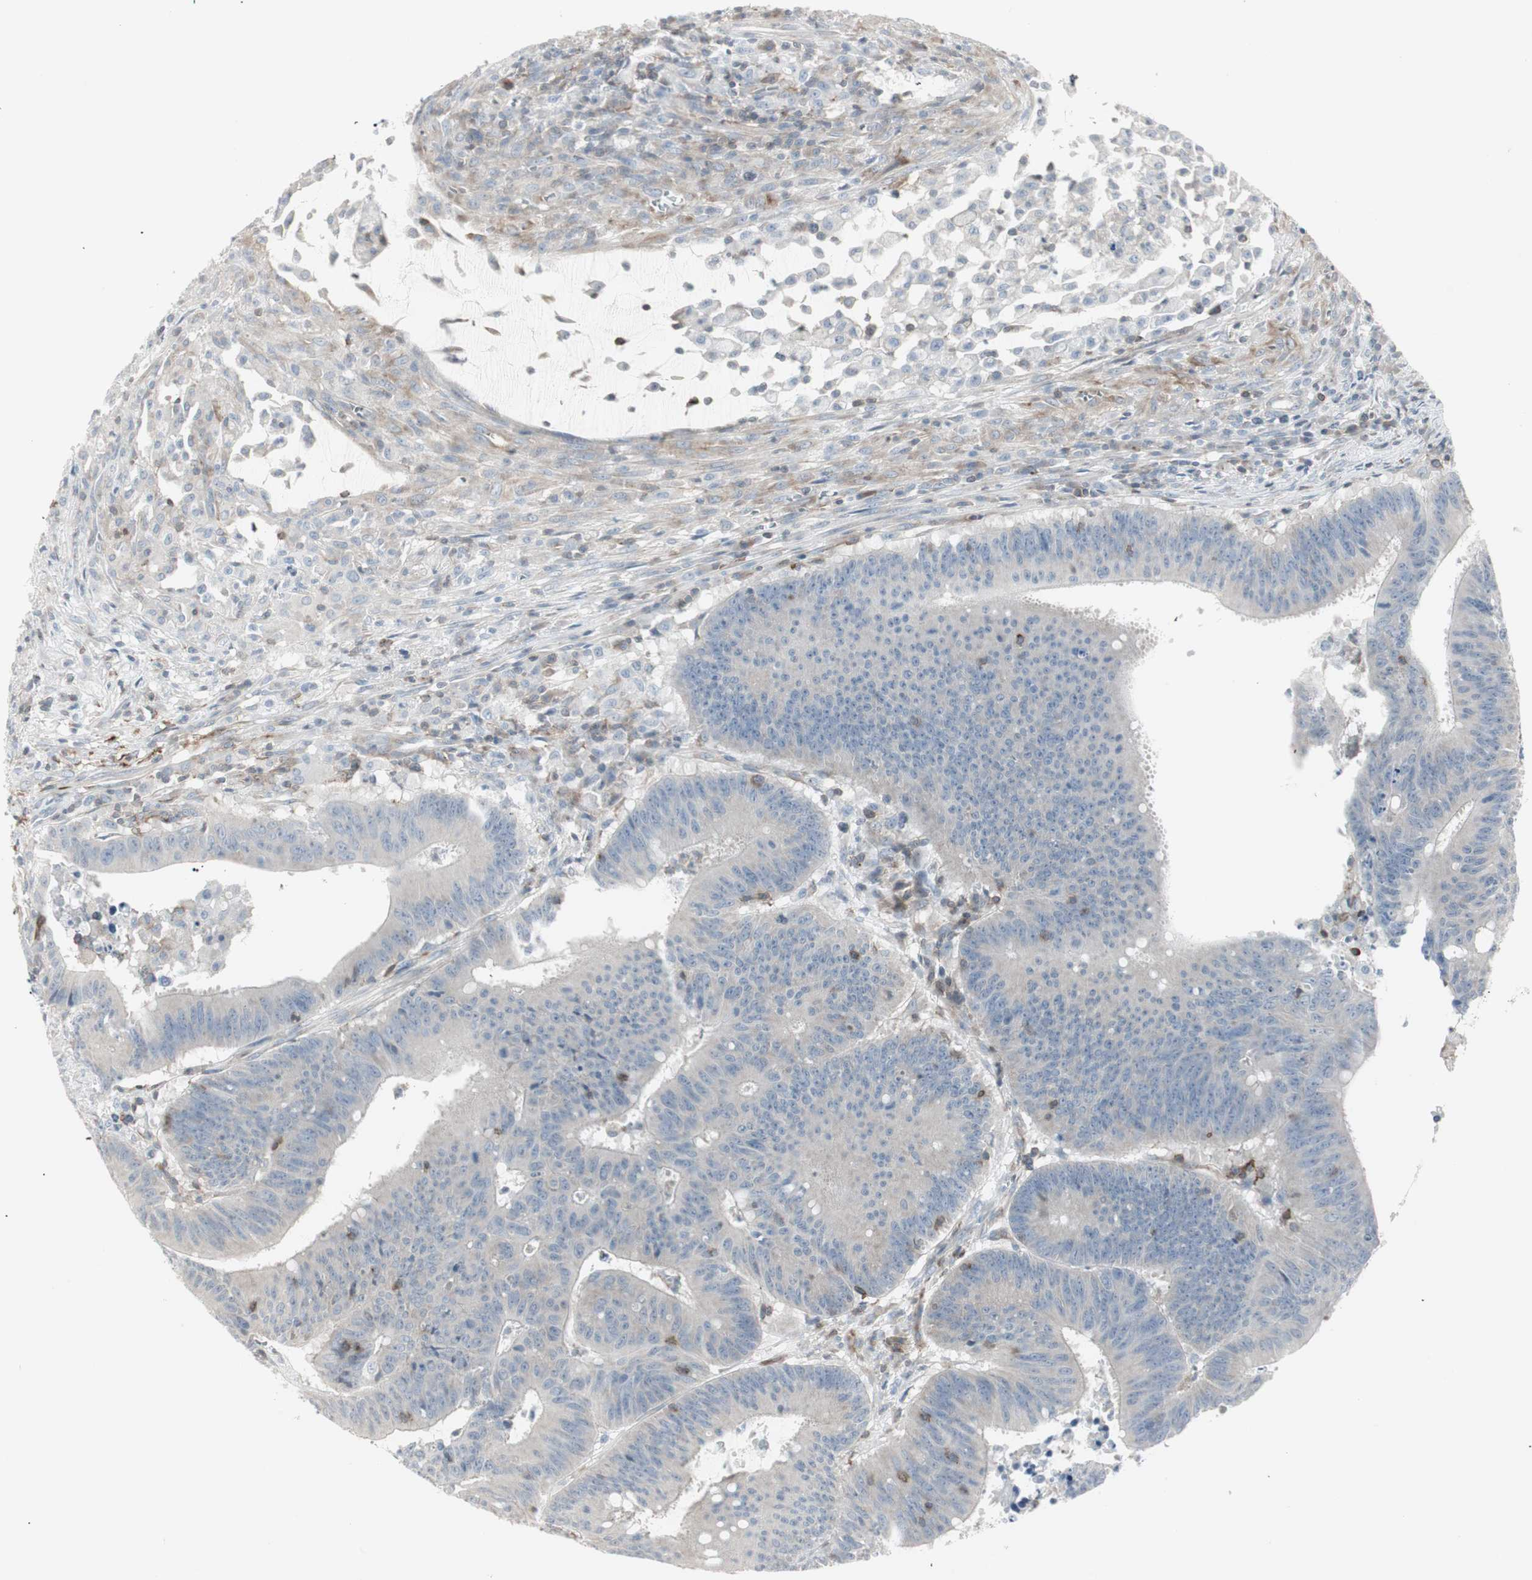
{"staining": {"intensity": "negative", "quantity": "none", "location": "none"}, "tissue": "colorectal cancer", "cell_type": "Tumor cells", "image_type": "cancer", "snomed": [{"axis": "morphology", "description": "Adenocarcinoma, NOS"}, {"axis": "topography", "description": "Colon"}], "caption": "Tumor cells are negative for brown protein staining in colorectal cancer (adenocarcinoma).", "gene": "MAP4K4", "patient": {"sex": "male", "age": 45}}